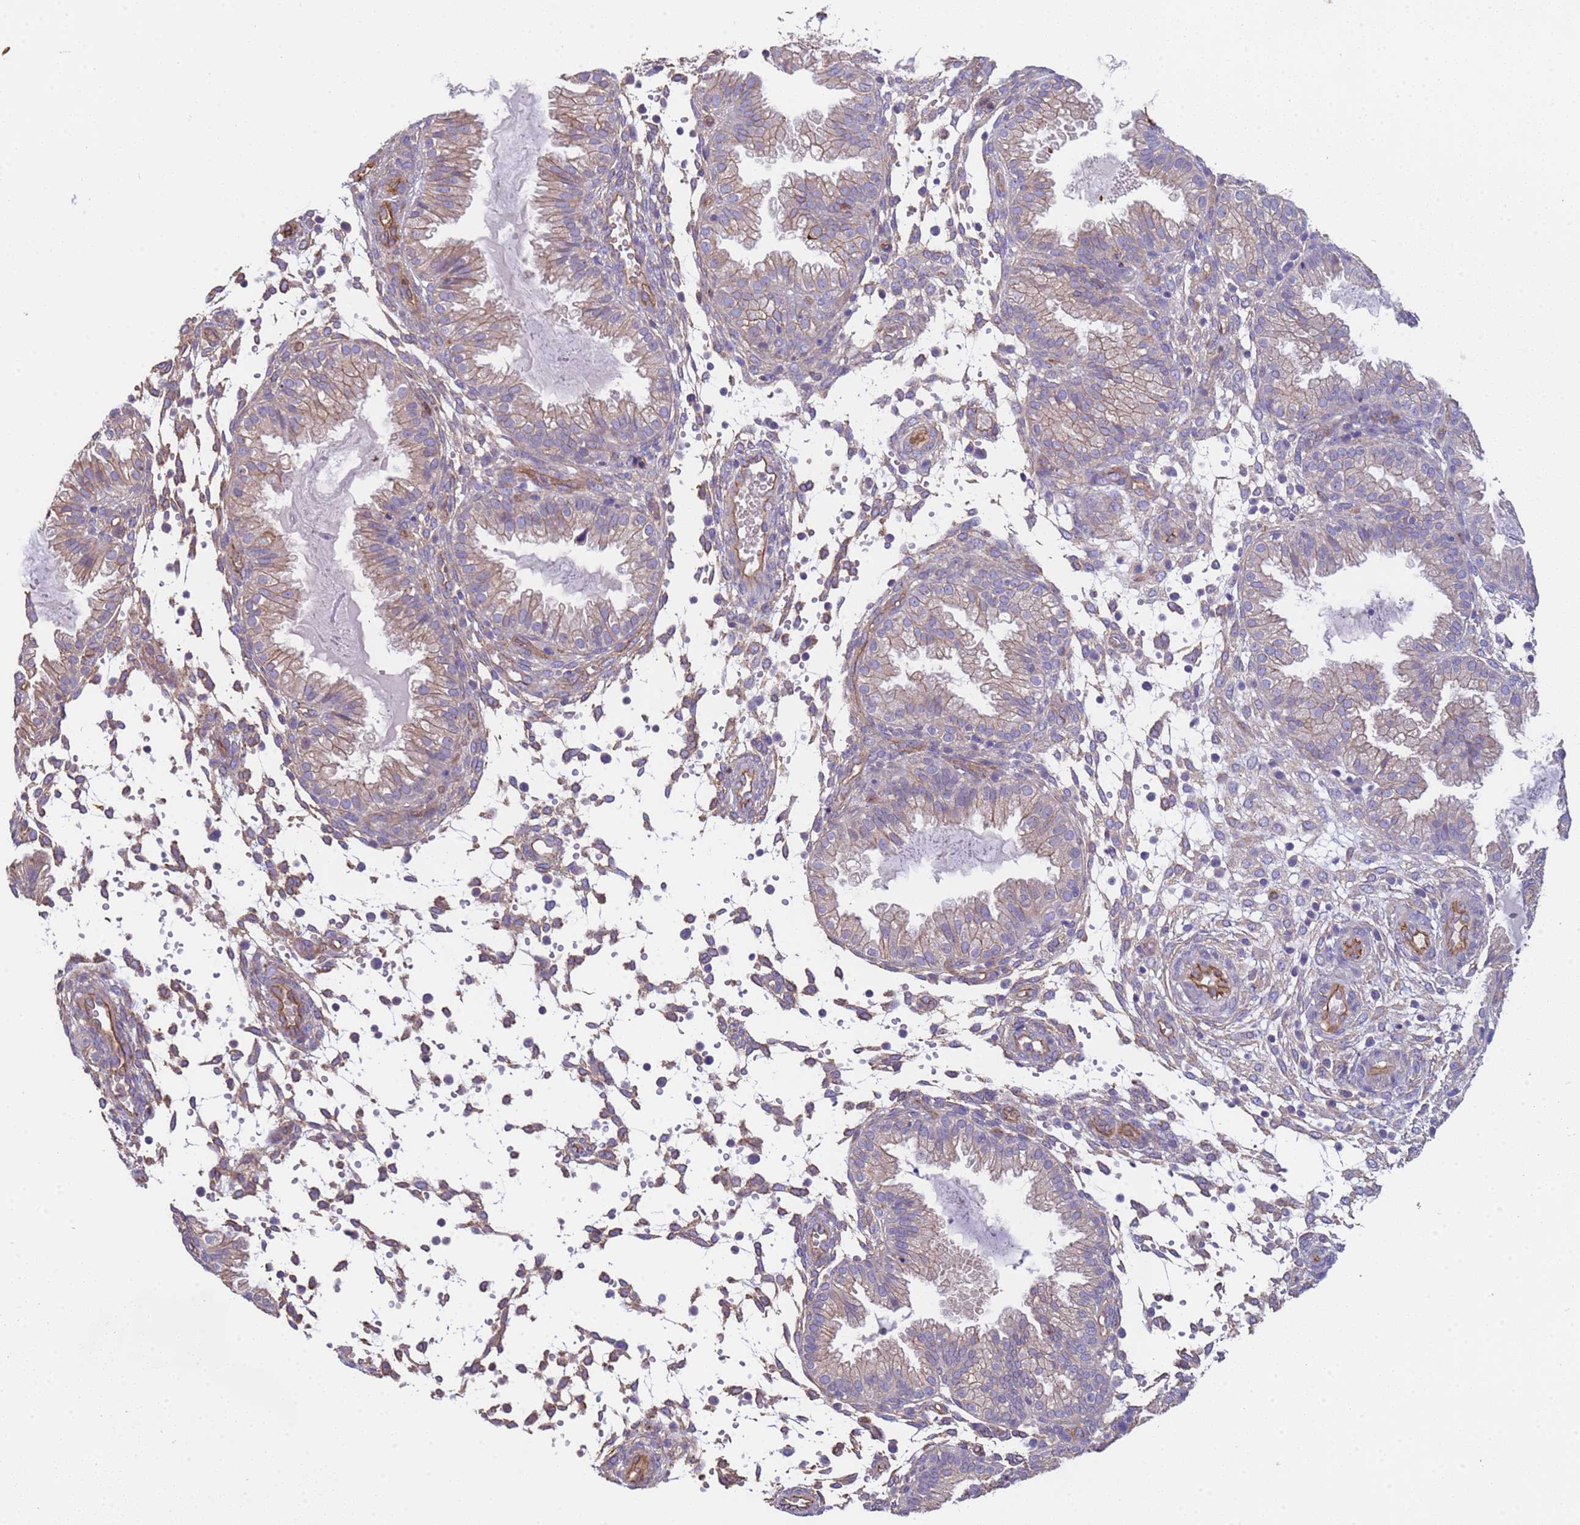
{"staining": {"intensity": "moderate", "quantity": ">75%", "location": "cytoplasmic/membranous"}, "tissue": "endometrium", "cell_type": "Cells in endometrial stroma", "image_type": "normal", "snomed": [{"axis": "morphology", "description": "Normal tissue, NOS"}, {"axis": "topography", "description": "Endometrium"}], "caption": "The photomicrograph shows immunohistochemical staining of unremarkable endometrium. There is moderate cytoplasmic/membranous staining is appreciated in approximately >75% of cells in endometrial stroma. (IHC, brightfield microscopy, high magnification).", "gene": "ZNF248", "patient": {"sex": "female", "age": 33}}